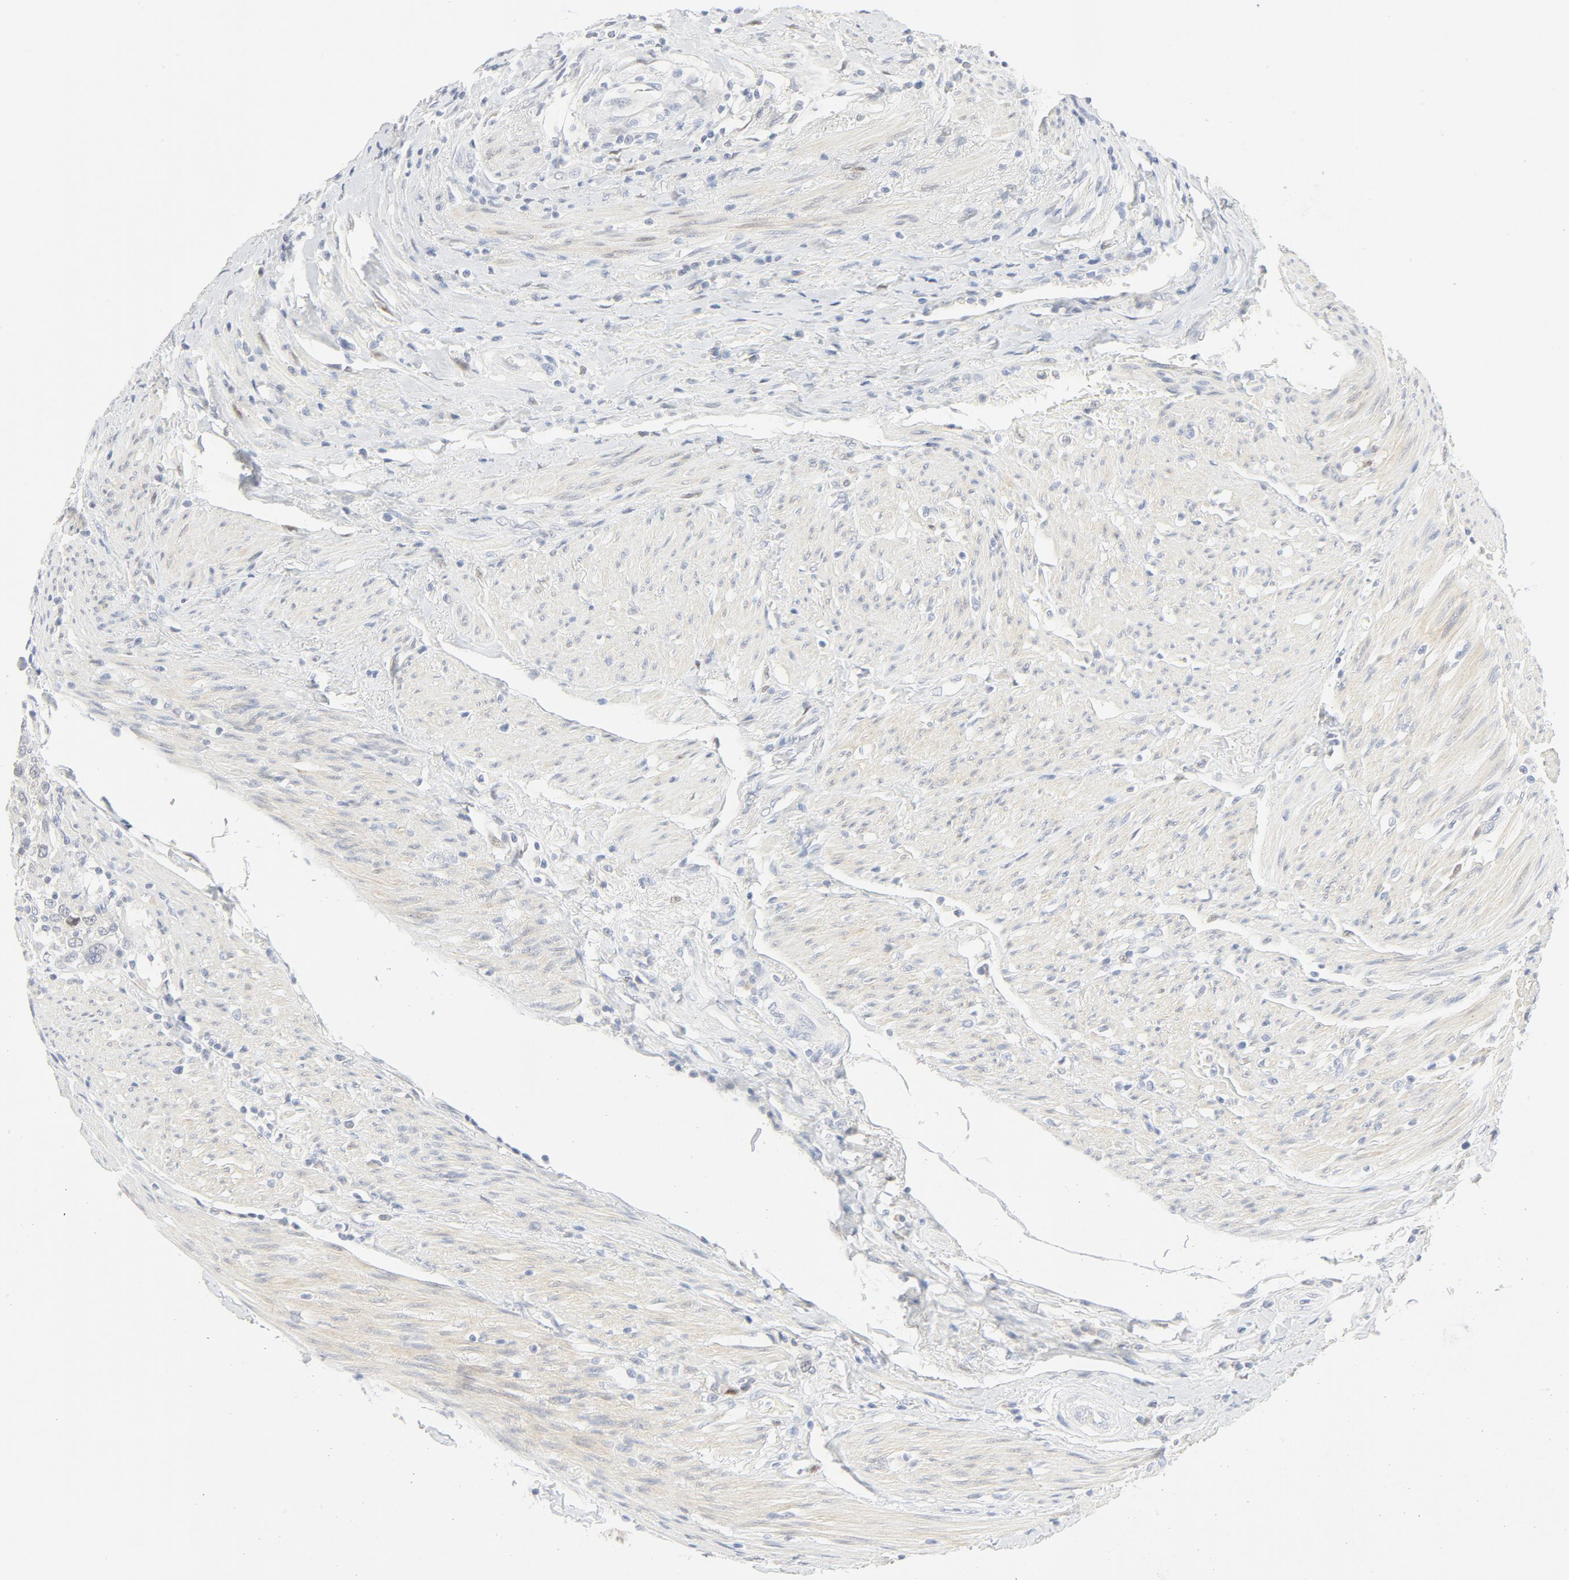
{"staining": {"intensity": "negative", "quantity": "none", "location": "none"}, "tissue": "urothelial cancer", "cell_type": "Tumor cells", "image_type": "cancer", "snomed": [{"axis": "morphology", "description": "Urothelial carcinoma, High grade"}, {"axis": "topography", "description": "Urinary bladder"}], "caption": "DAB immunohistochemical staining of human urothelial cancer demonstrates no significant staining in tumor cells.", "gene": "PGM1", "patient": {"sex": "female", "age": 80}}